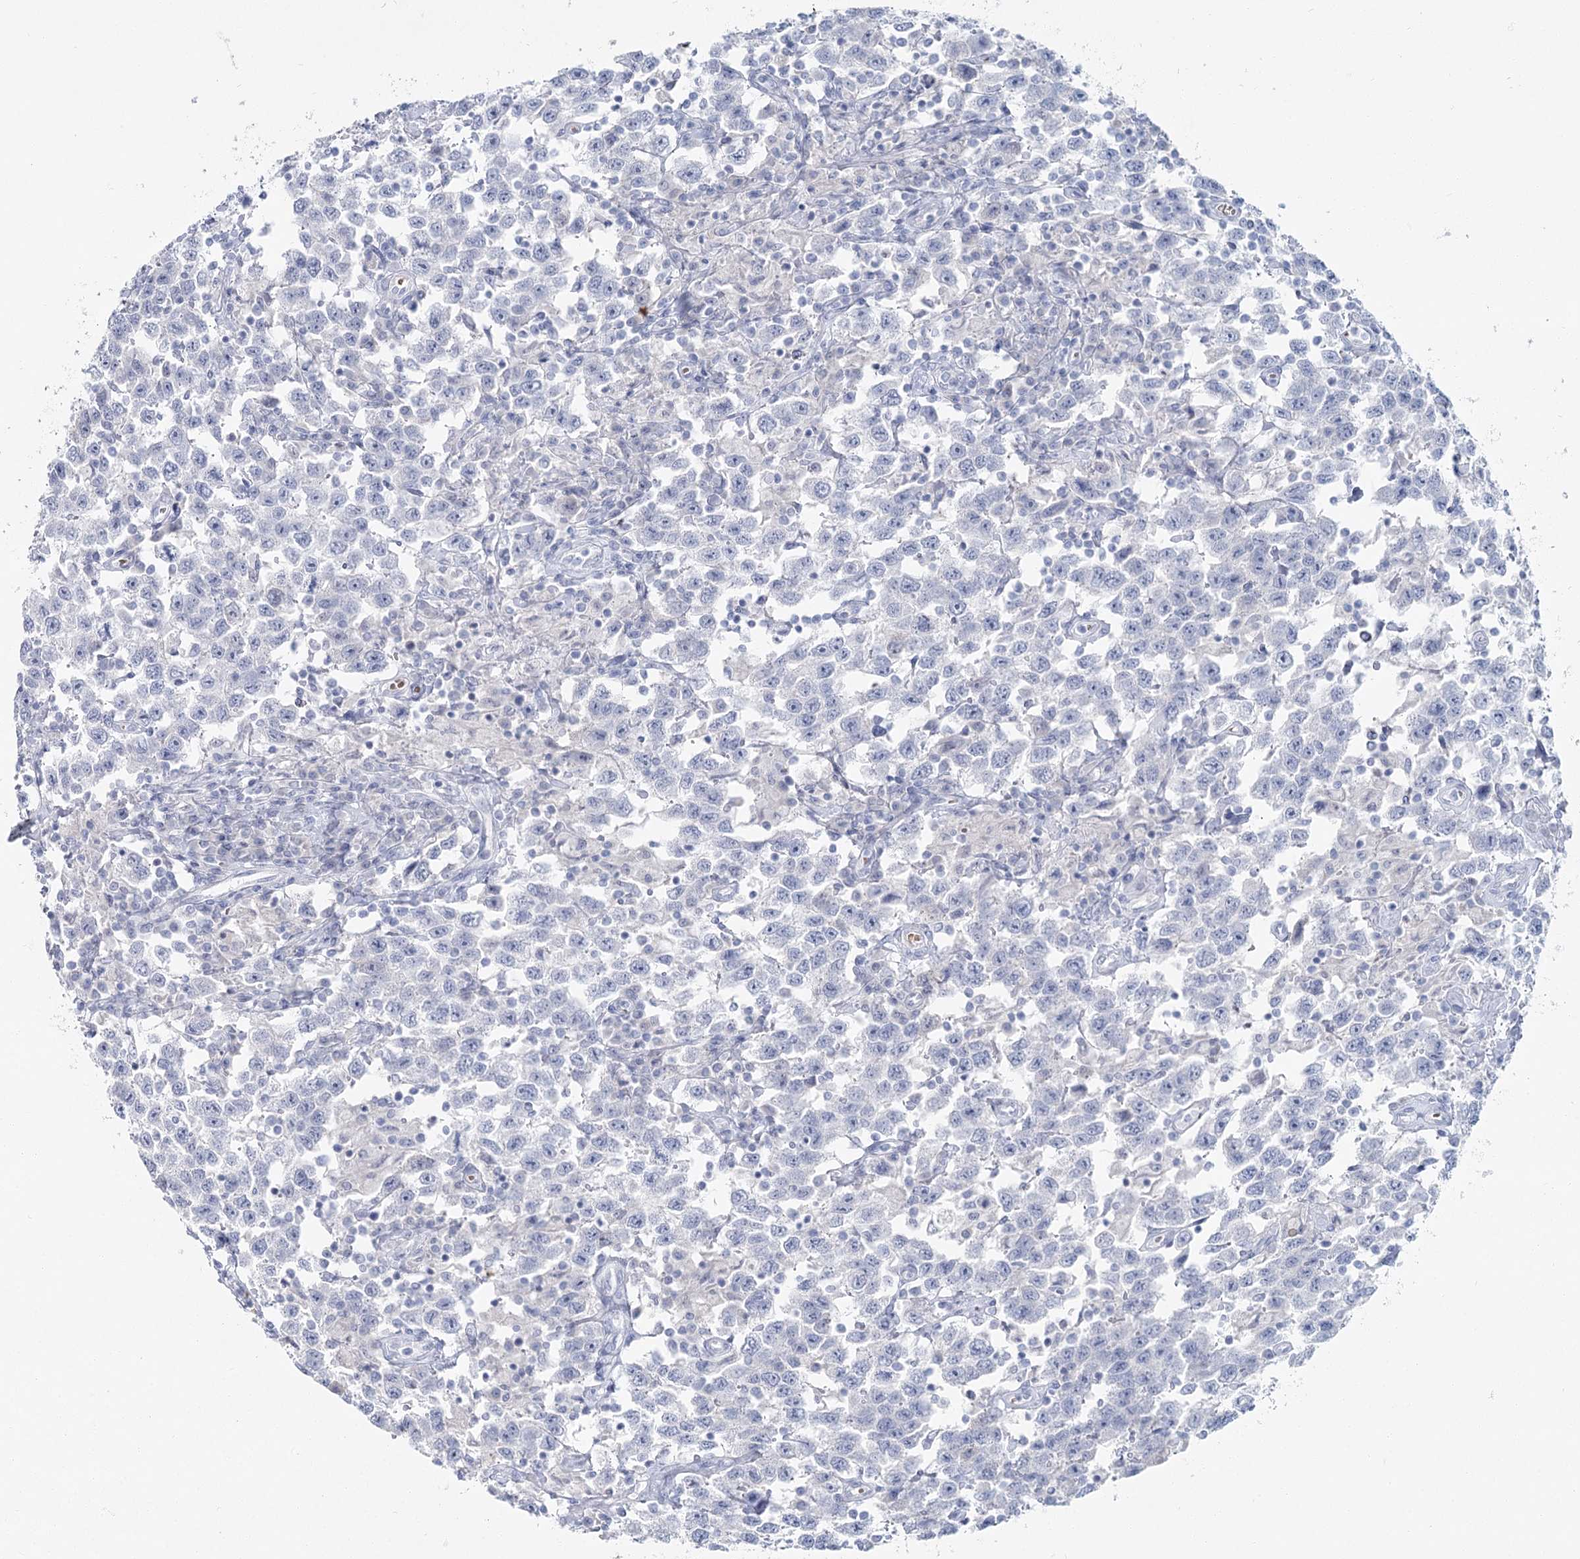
{"staining": {"intensity": "negative", "quantity": "none", "location": "none"}, "tissue": "testis cancer", "cell_type": "Tumor cells", "image_type": "cancer", "snomed": [{"axis": "morphology", "description": "Seminoma, NOS"}, {"axis": "topography", "description": "Testis"}], "caption": "Tumor cells show no significant expression in testis cancer. (Immunohistochemistry, brightfield microscopy, high magnification).", "gene": "IFIT5", "patient": {"sex": "male", "age": 41}}